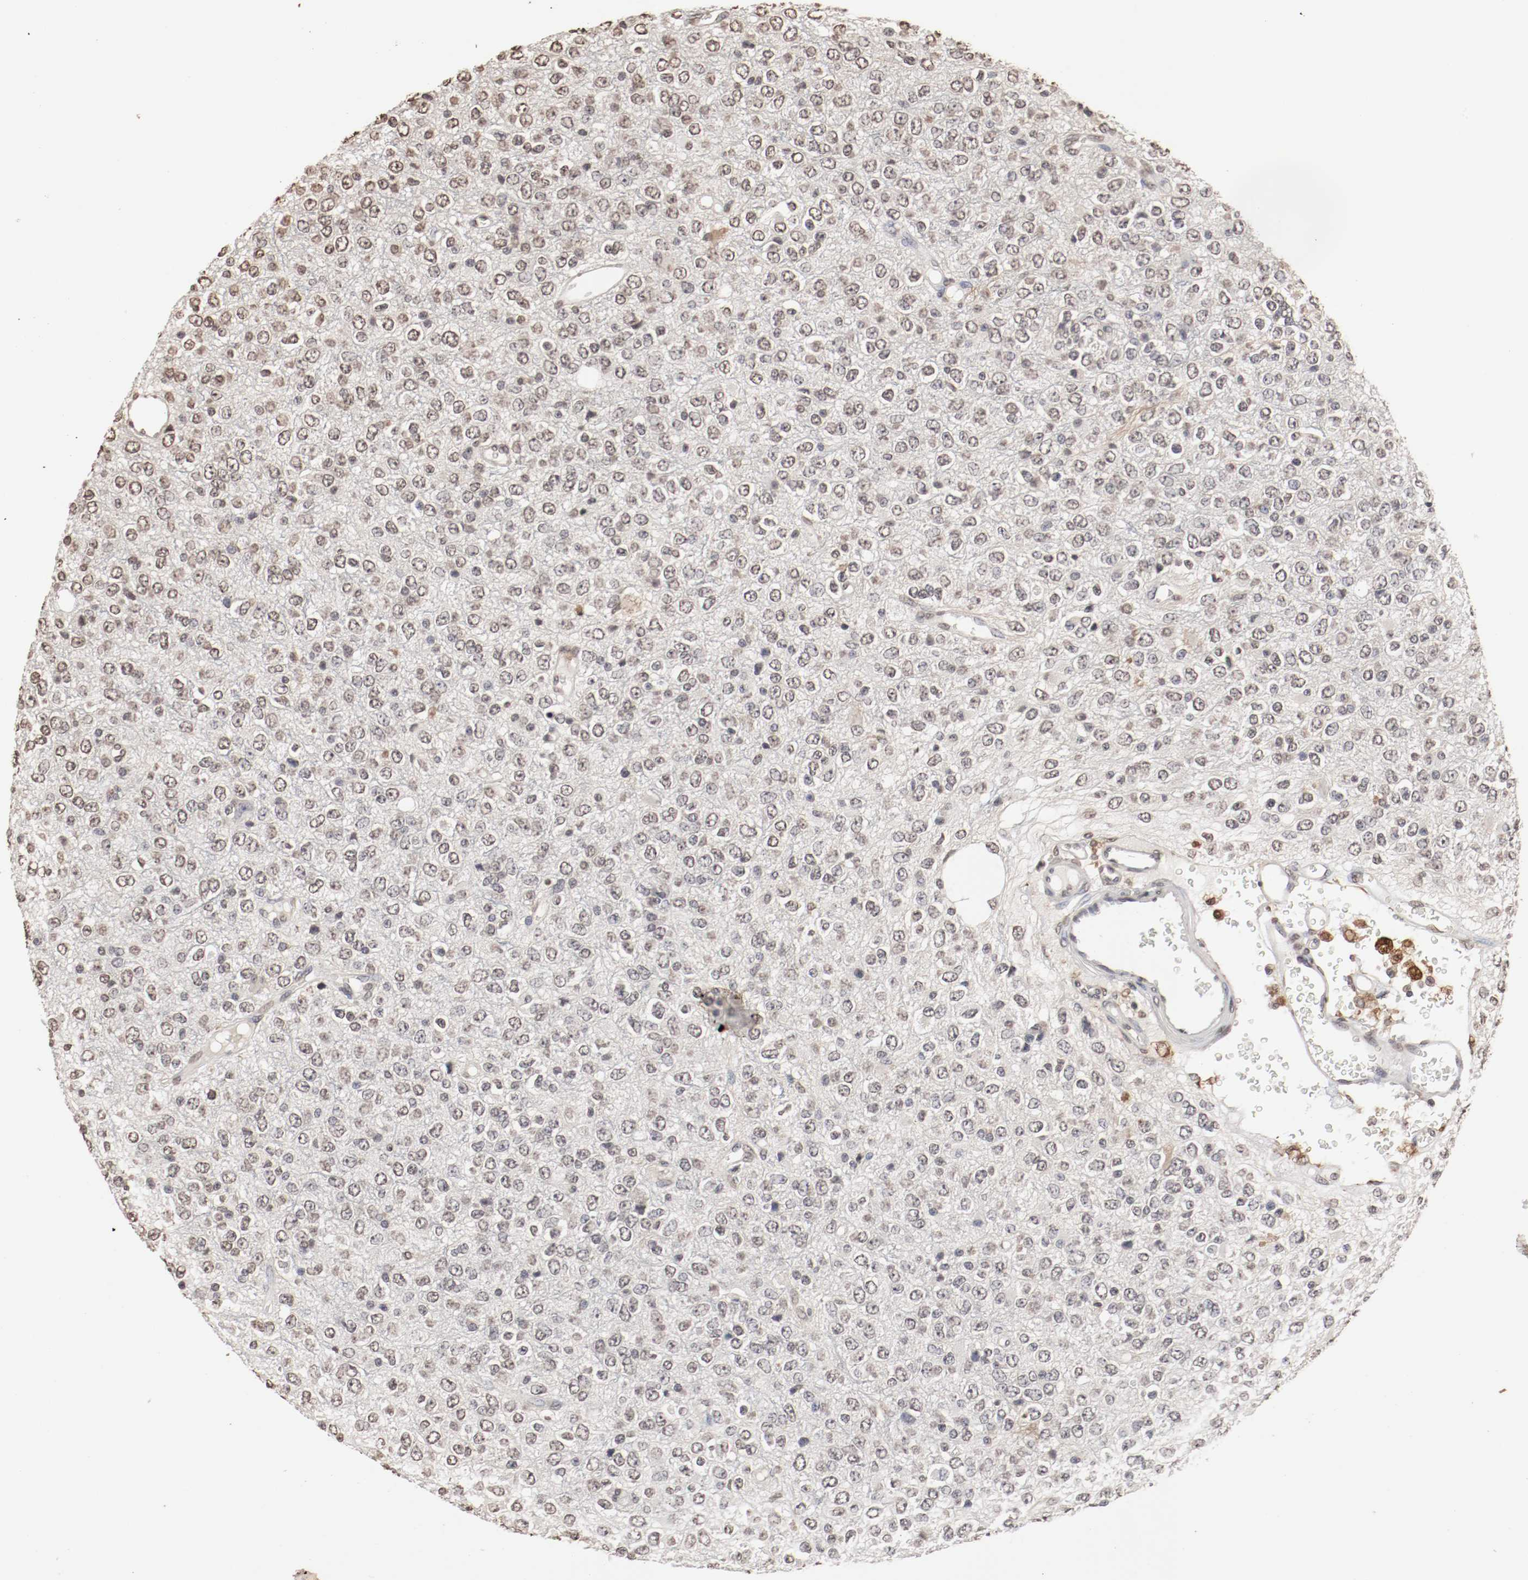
{"staining": {"intensity": "weak", "quantity": ">75%", "location": "nuclear"}, "tissue": "glioma", "cell_type": "Tumor cells", "image_type": "cancer", "snomed": [{"axis": "morphology", "description": "Glioma, malignant, High grade"}, {"axis": "topography", "description": "pancreas cauda"}], "caption": "Glioma stained for a protein (brown) reveals weak nuclear positive staining in about >75% of tumor cells.", "gene": "WASL", "patient": {"sex": "male", "age": 60}}